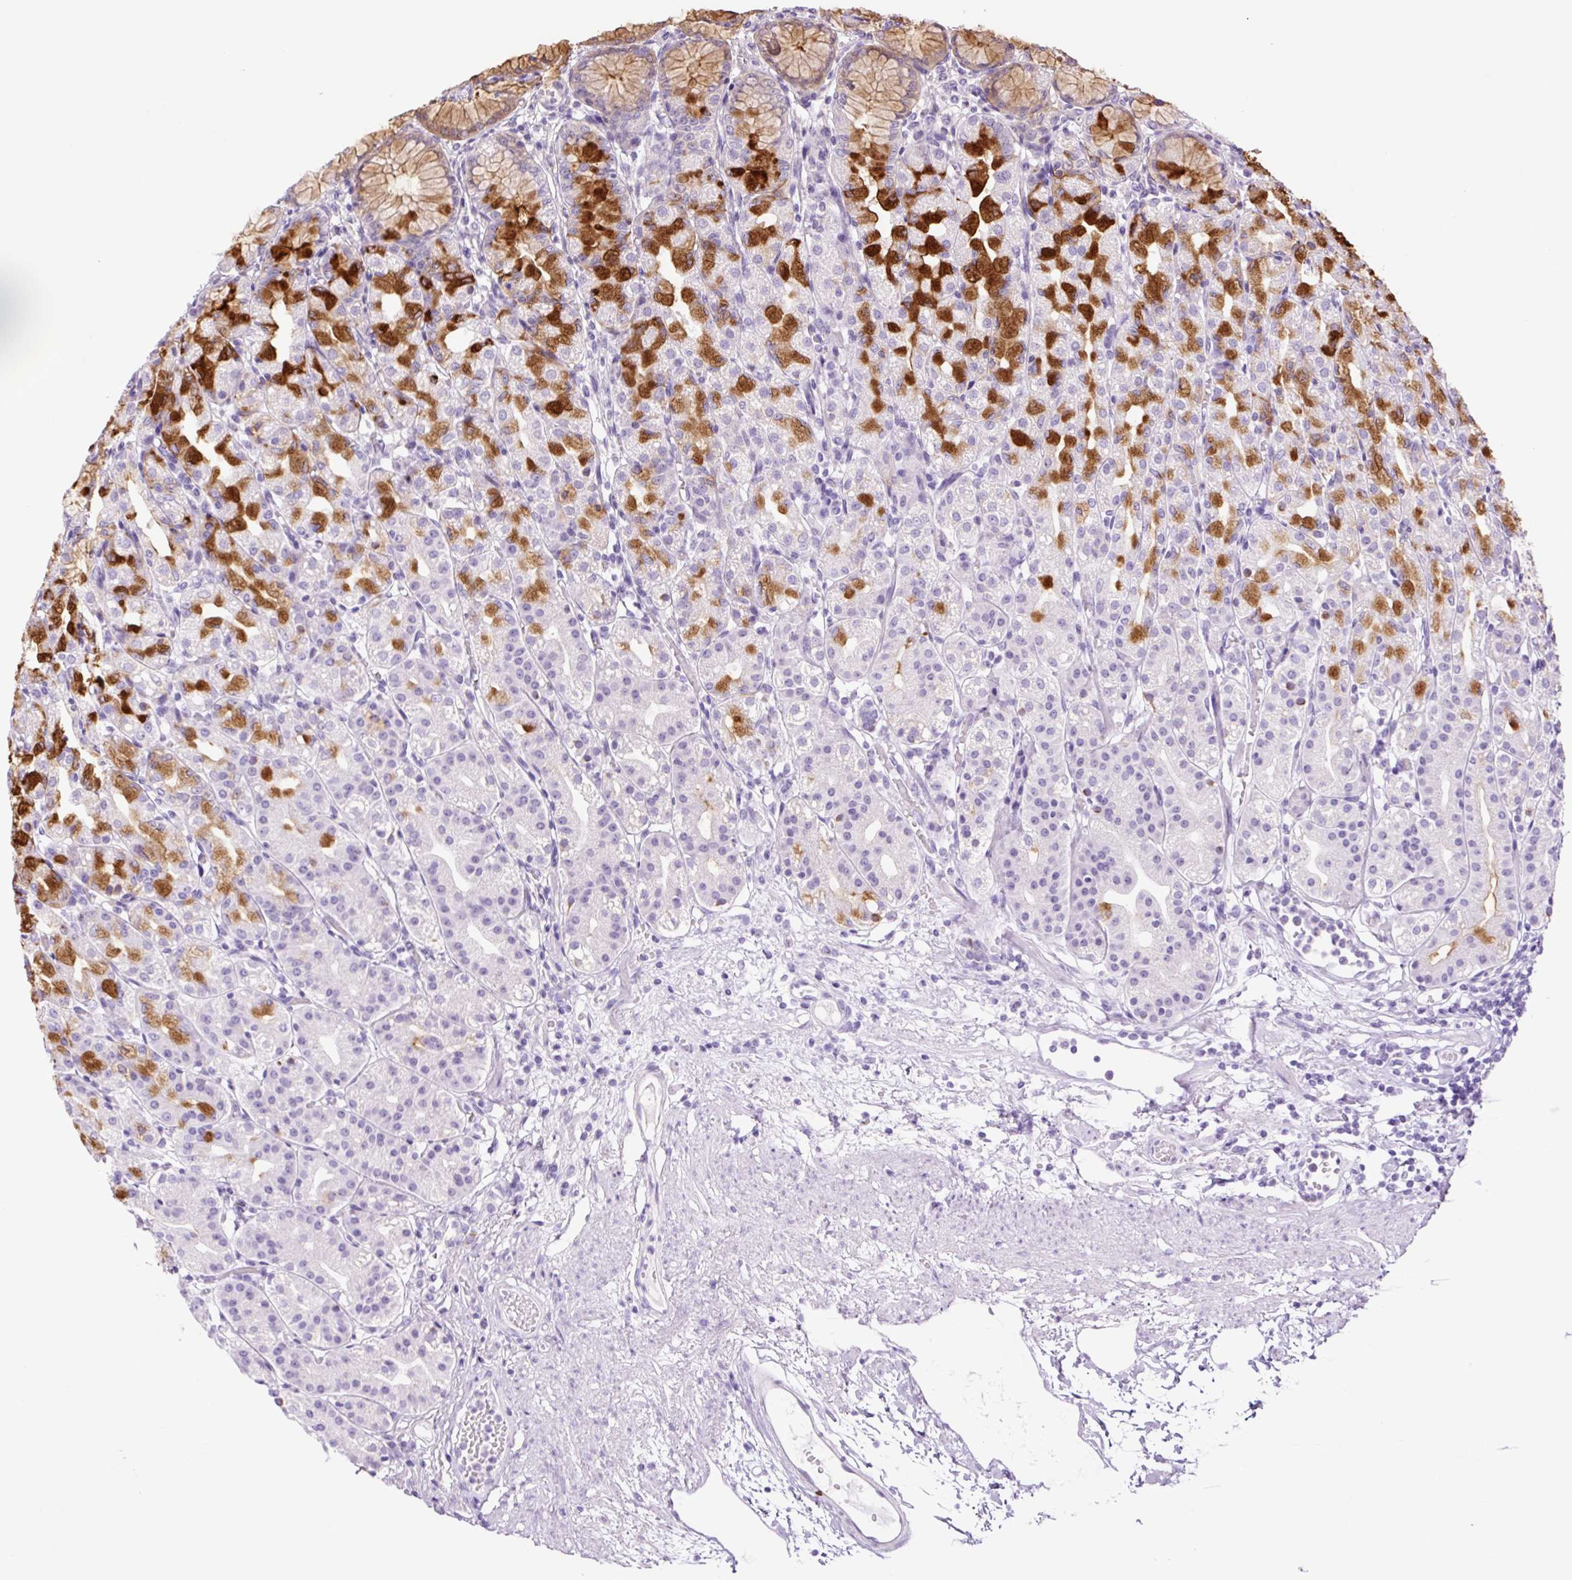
{"staining": {"intensity": "strong", "quantity": "25%-75%", "location": "cytoplasmic/membranous"}, "tissue": "stomach", "cell_type": "Glandular cells", "image_type": "normal", "snomed": [{"axis": "morphology", "description": "Normal tissue, NOS"}, {"axis": "topography", "description": "Stomach"}], "caption": "Protein staining reveals strong cytoplasmic/membranous expression in approximately 25%-75% of glandular cells in normal stomach. The protein is stained brown, and the nuclei are stained in blue (DAB (3,3'-diaminobenzidine) IHC with brightfield microscopy, high magnification).", "gene": "TFF2", "patient": {"sex": "female", "age": 57}}